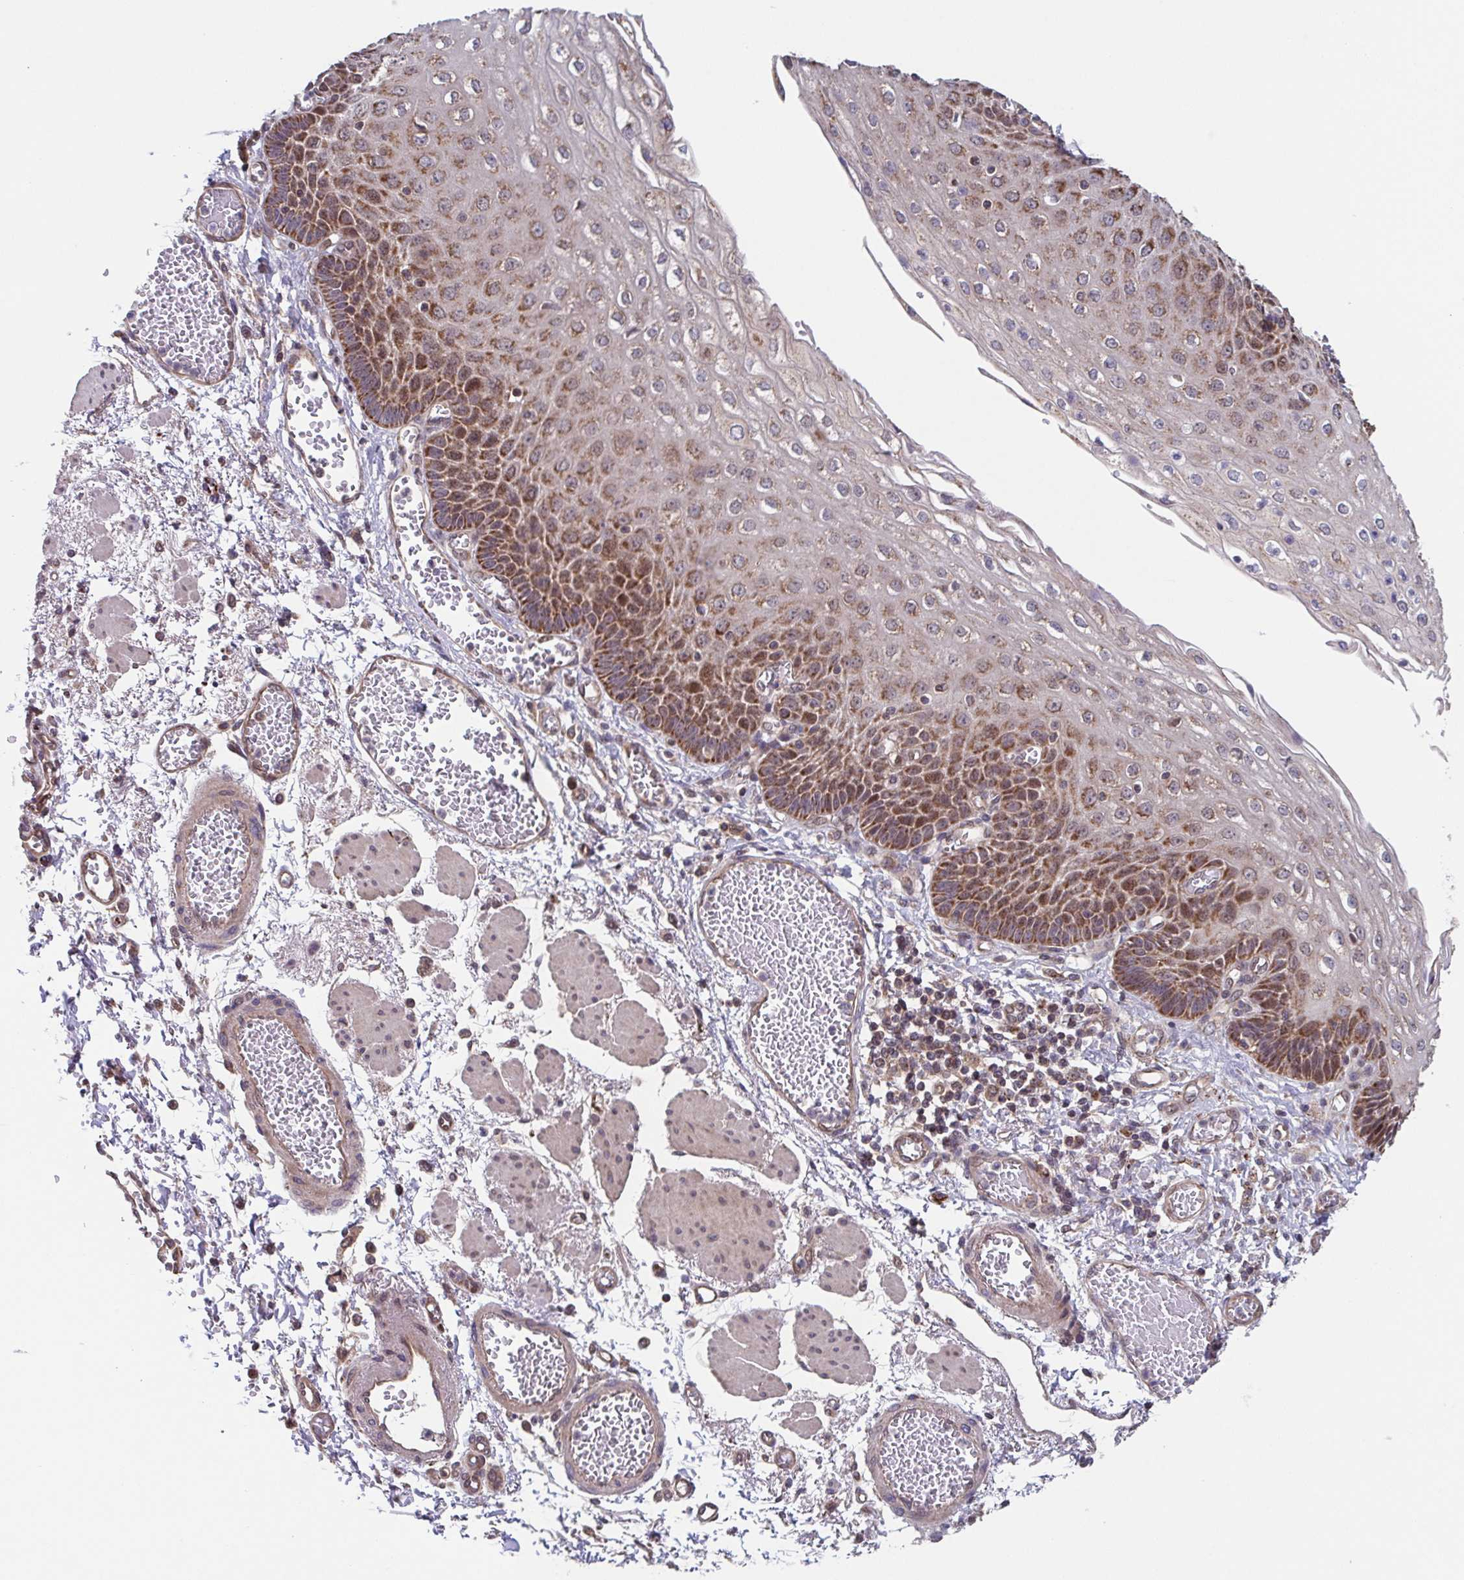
{"staining": {"intensity": "strong", "quantity": "25%-75%", "location": "cytoplasmic/membranous"}, "tissue": "esophagus", "cell_type": "Squamous epithelial cells", "image_type": "normal", "snomed": [{"axis": "morphology", "description": "Normal tissue, NOS"}, {"axis": "morphology", "description": "Adenocarcinoma, NOS"}, {"axis": "topography", "description": "Esophagus"}], "caption": "Brown immunohistochemical staining in unremarkable esophagus demonstrates strong cytoplasmic/membranous positivity in approximately 25%-75% of squamous epithelial cells. (brown staining indicates protein expression, while blue staining denotes nuclei).", "gene": "TTC19", "patient": {"sex": "male", "age": 81}}